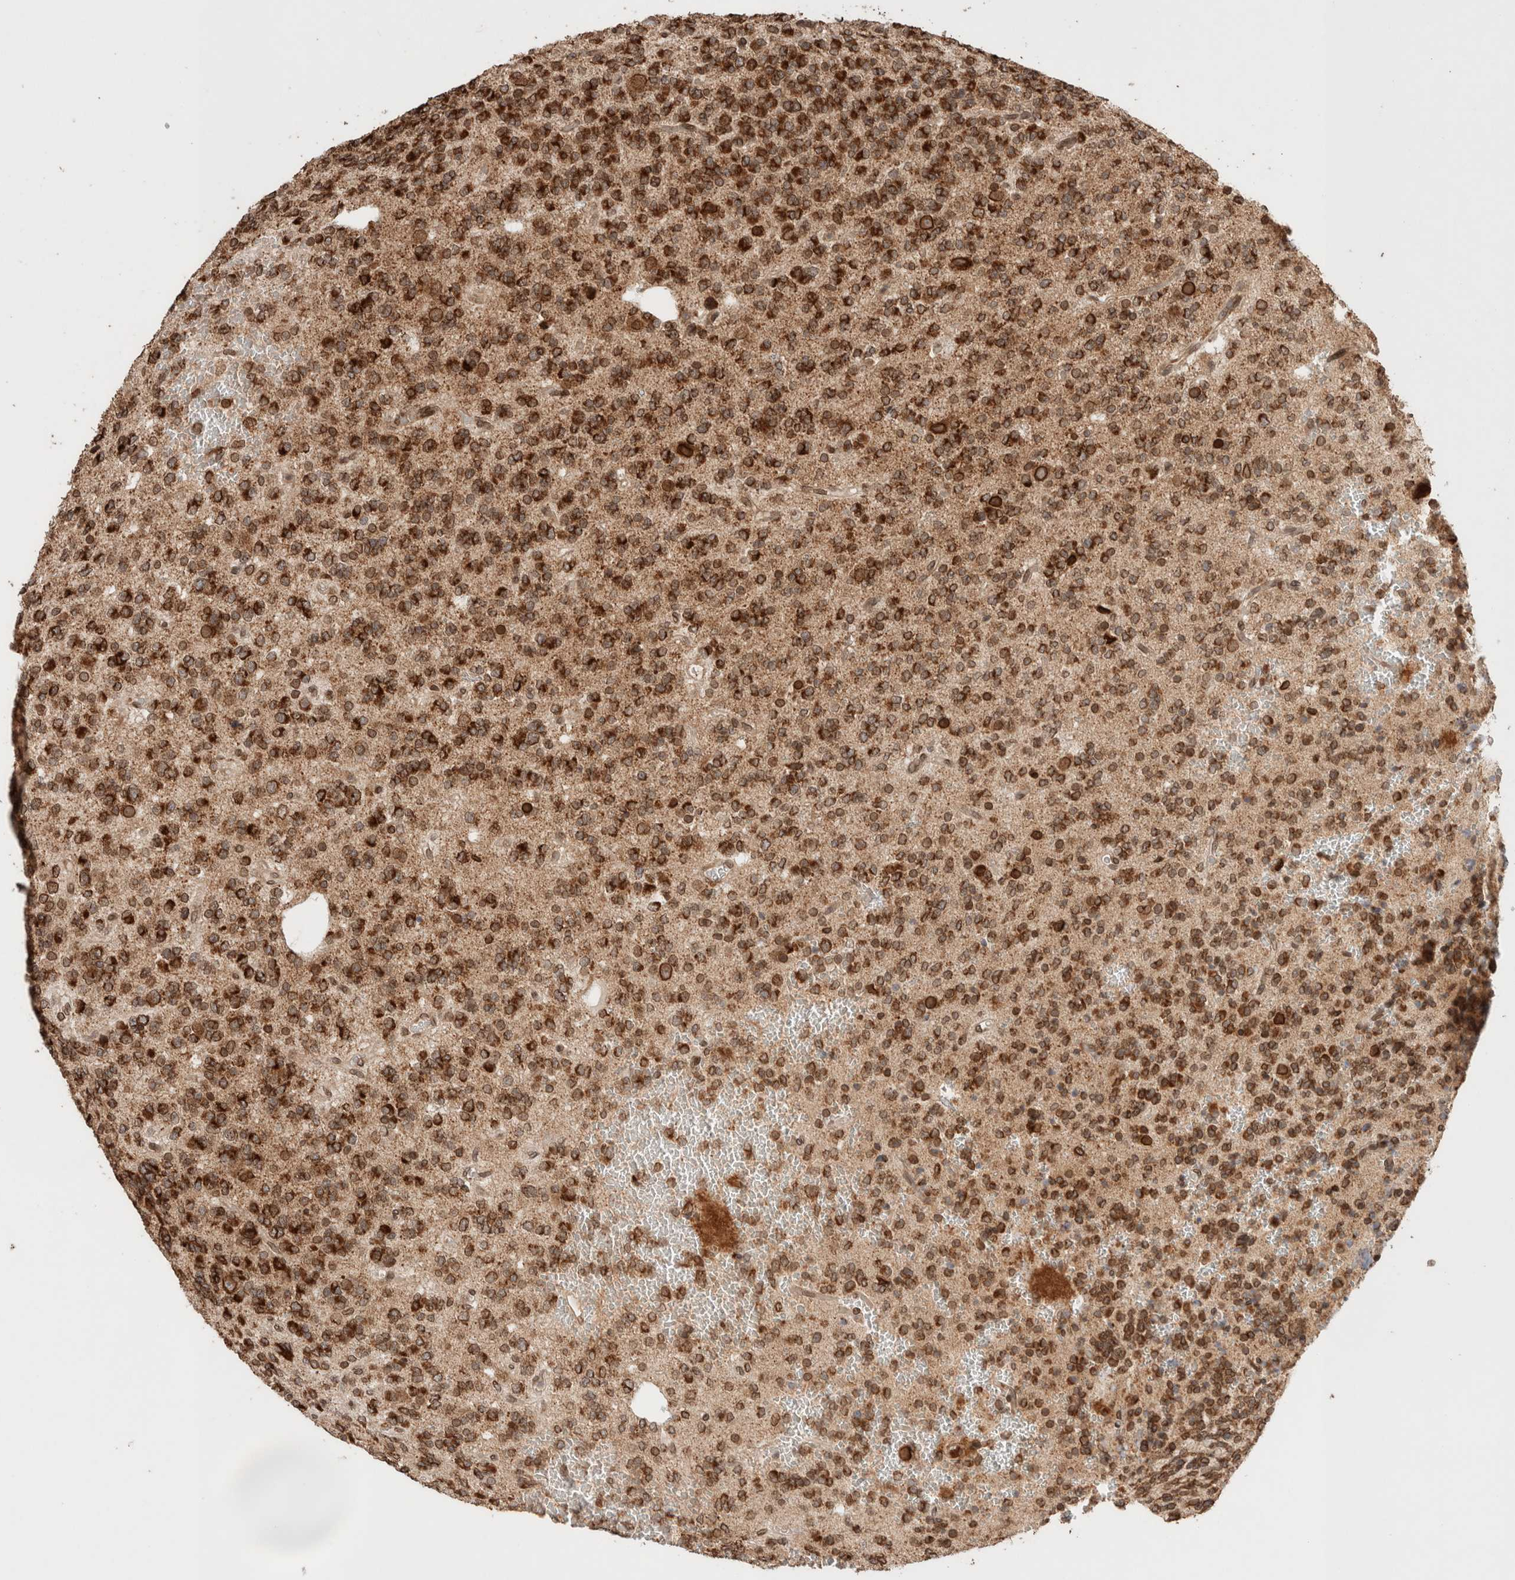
{"staining": {"intensity": "strong", "quantity": ">75%", "location": "cytoplasmic/membranous,nuclear"}, "tissue": "glioma", "cell_type": "Tumor cells", "image_type": "cancer", "snomed": [{"axis": "morphology", "description": "Glioma, malignant, Low grade"}, {"axis": "topography", "description": "Brain"}], "caption": "Tumor cells exhibit high levels of strong cytoplasmic/membranous and nuclear expression in approximately >75% of cells in glioma.", "gene": "TPR", "patient": {"sex": "male", "age": 38}}